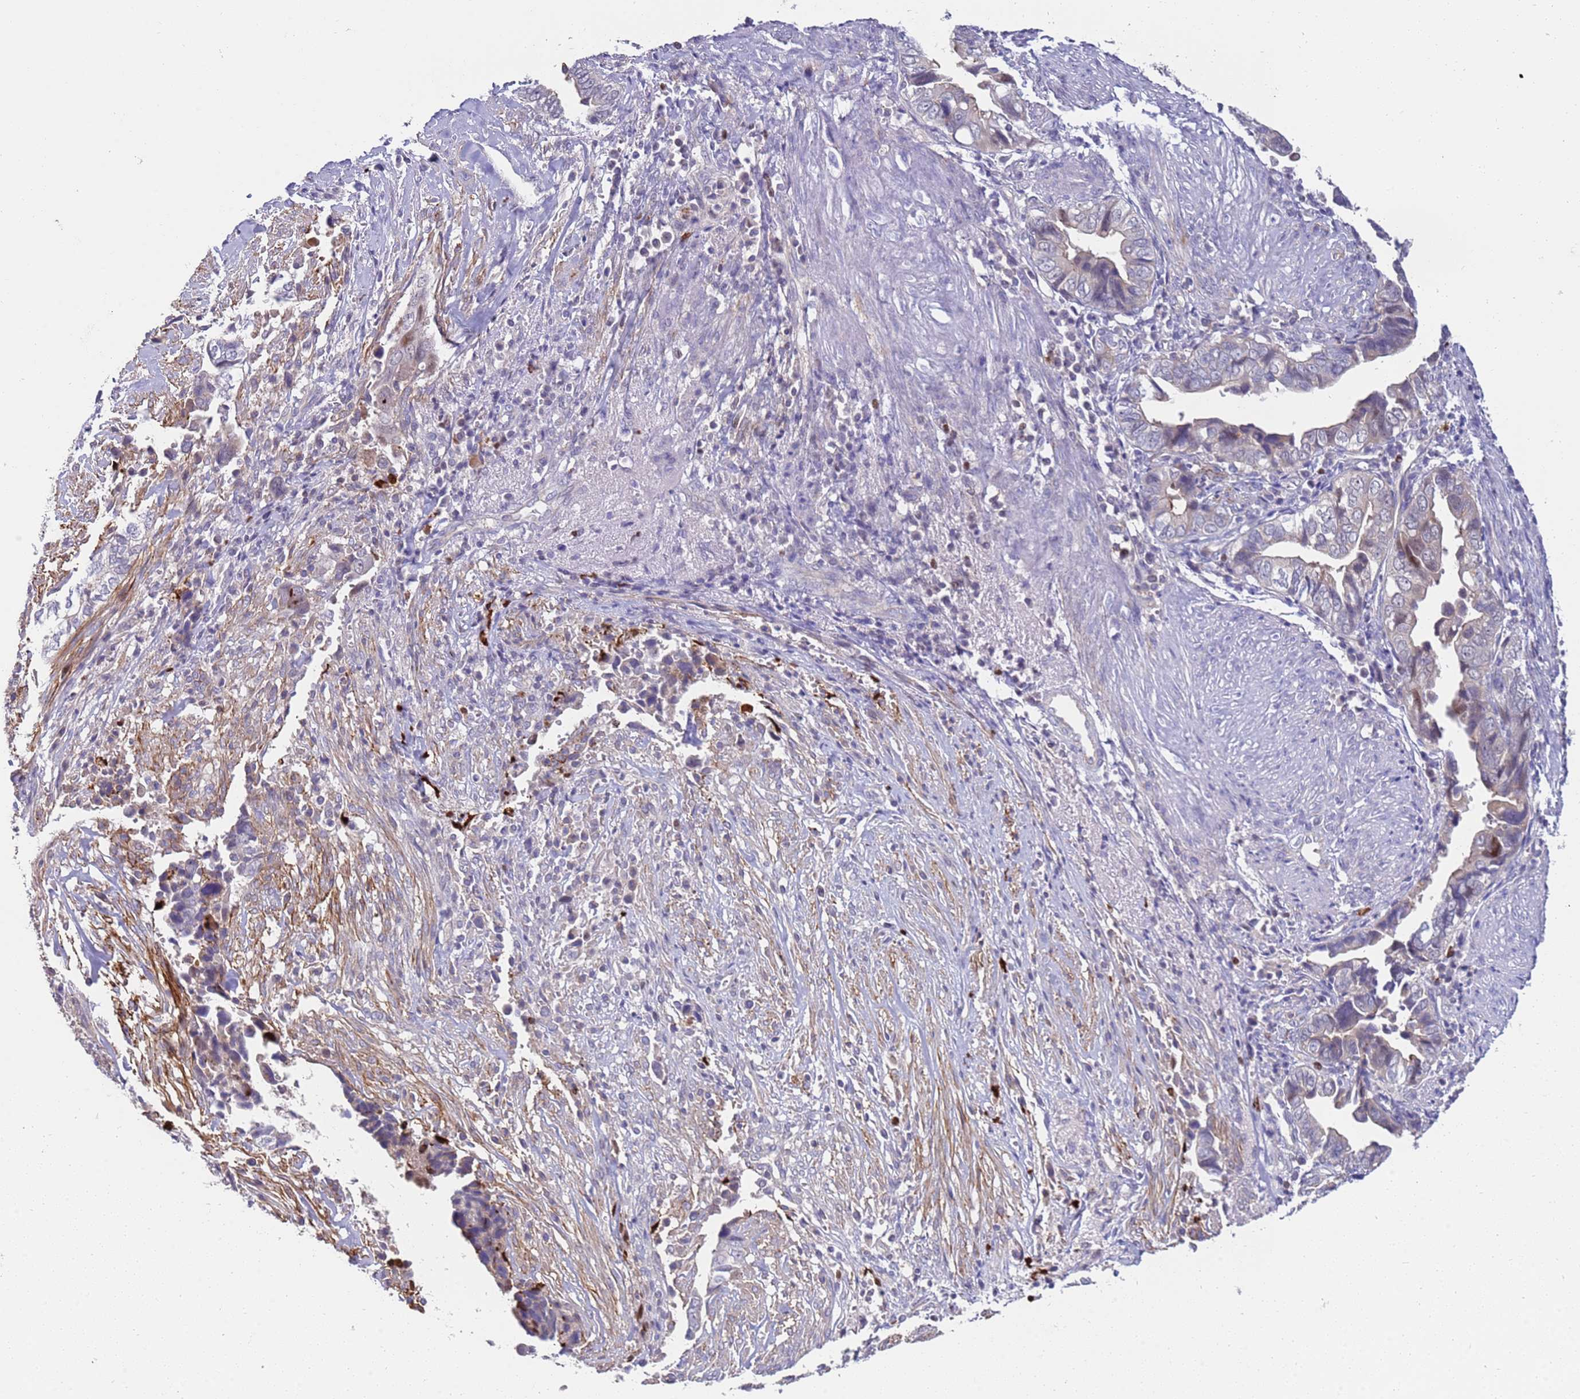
{"staining": {"intensity": "negative", "quantity": "none", "location": "none"}, "tissue": "liver cancer", "cell_type": "Tumor cells", "image_type": "cancer", "snomed": [{"axis": "morphology", "description": "Cholangiocarcinoma"}, {"axis": "topography", "description": "Liver"}], "caption": "This image is of liver cholangiocarcinoma stained with immunohistochemistry to label a protein in brown with the nuclei are counter-stained blue. There is no positivity in tumor cells.", "gene": "STK25", "patient": {"sex": "female", "age": 79}}